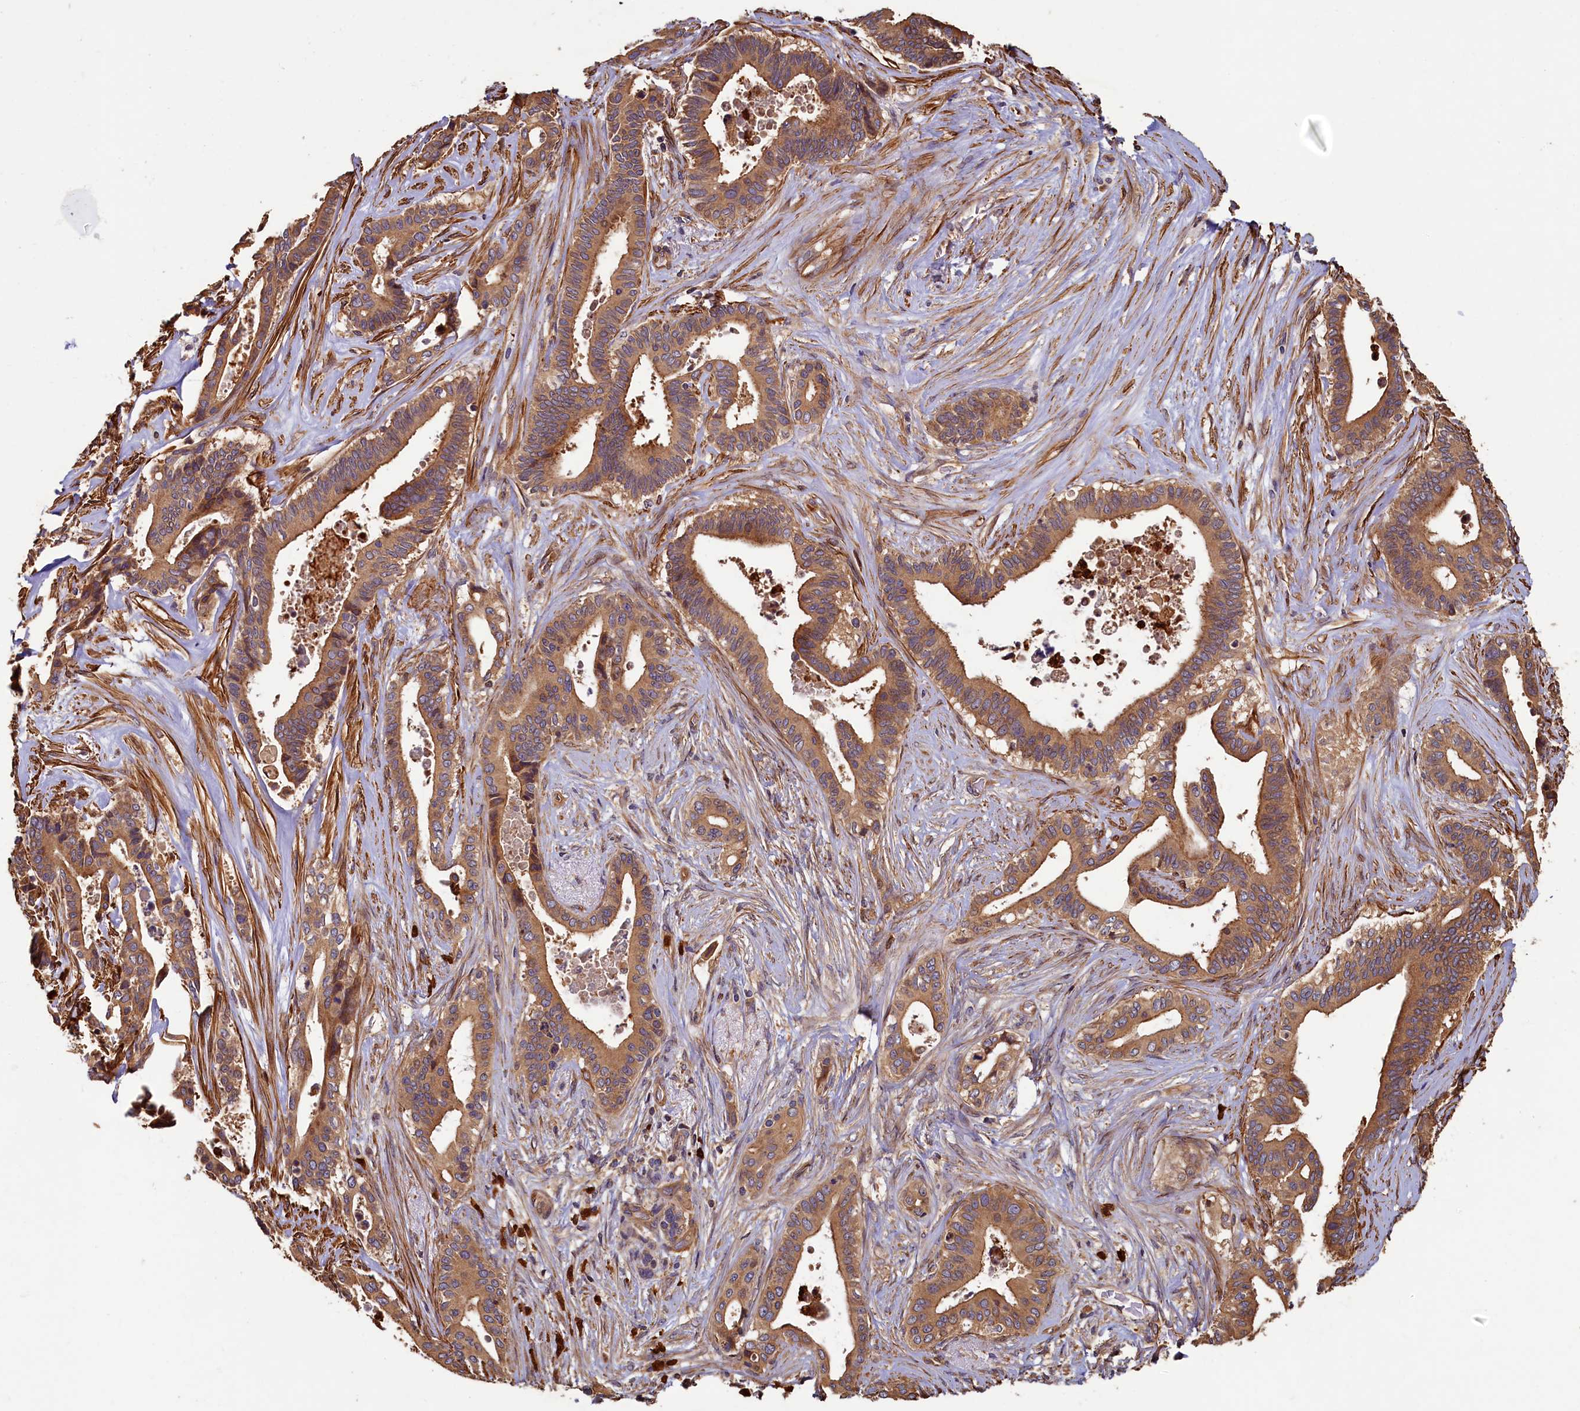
{"staining": {"intensity": "moderate", "quantity": ">75%", "location": "cytoplasmic/membranous"}, "tissue": "pancreatic cancer", "cell_type": "Tumor cells", "image_type": "cancer", "snomed": [{"axis": "morphology", "description": "Adenocarcinoma, NOS"}, {"axis": "topography", "description": "Pancreas"}], "caption": "Pancreatic cancer stained for a protein (brown) reveals moderate cytoplasmic/membranous positive positivity in about >75% of tumor cells.", "gene": "CCDC102B", "patient": {"sex": "female", "age": 77}}